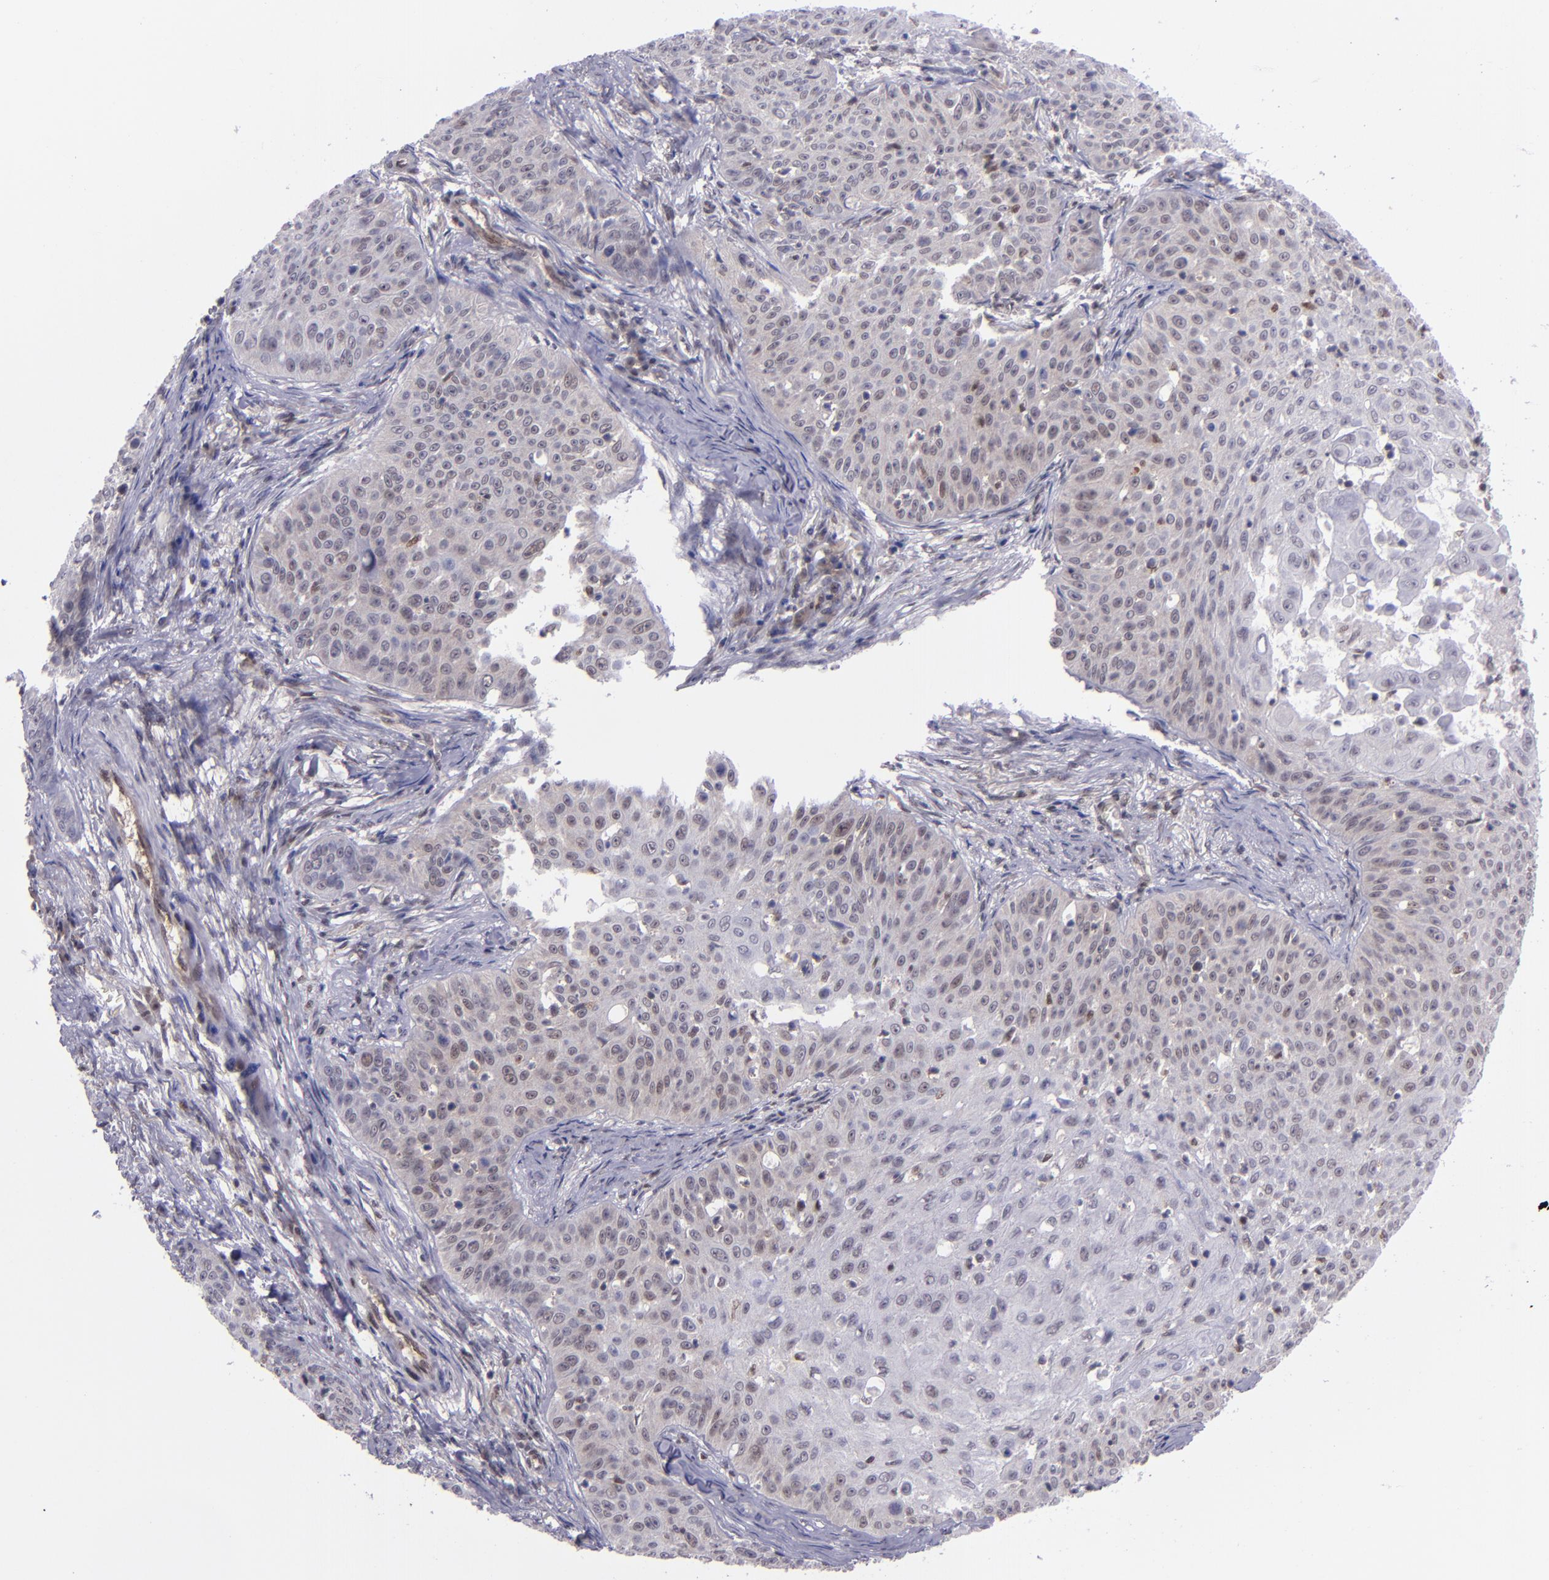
{"staining": {"intensity": "weak", "quantity": "<25%", "location": "cytoplasmic/membranous,nuclear"}, "tissue": "skin cancer", "cell_type": "Tumor cells", "image_type": "cancer", "snomed": [{"axis": "morphology", "description": "Squamous cell carcinoma, NOS"}, {"axis": "topography", "description": "Skin"}], "caption": "Tumor cells show no significant protein staining in skin cancer (squamous cell carcinoma). Nuclei are stained in blue.", "gene": "BAG1", "patient": {"sex": "male", "age": 82}}